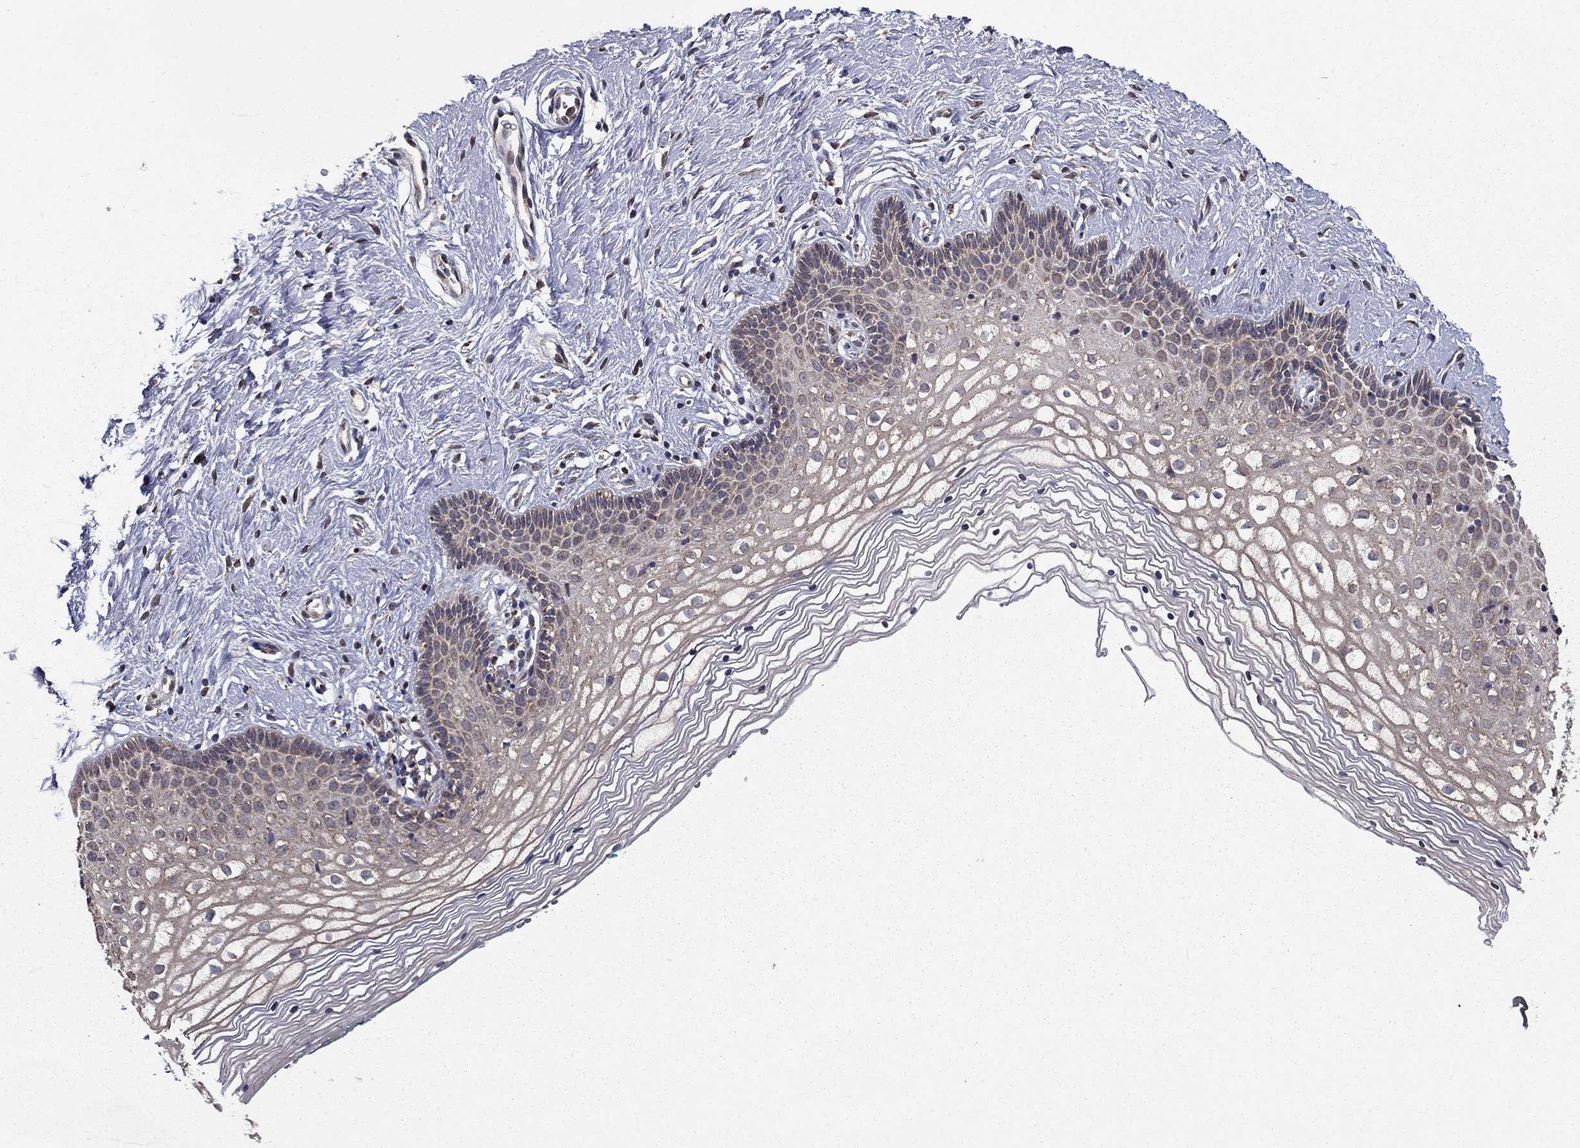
{"staining": {"intensity": "negative", "quantity": "none", "location": "none"}, "tissue": "vagina", "cell_type": "Squamous epithelial cells", "image_type": "normal", "snomed": [{"axis": "morphology", "description": "Normal tissue, NOS"}, {"axis": "topography", "description": "Vagina"}], "caption": "Immunohistochemical staining of unremarkable vagina shows no significant staining in squamous epithelial cells. (Immunohistochemistry (ihc), brightfield microscopy, high magnification).", "gene": "NKIRAS1", "patient": {"sex": "female", "age": 36}}